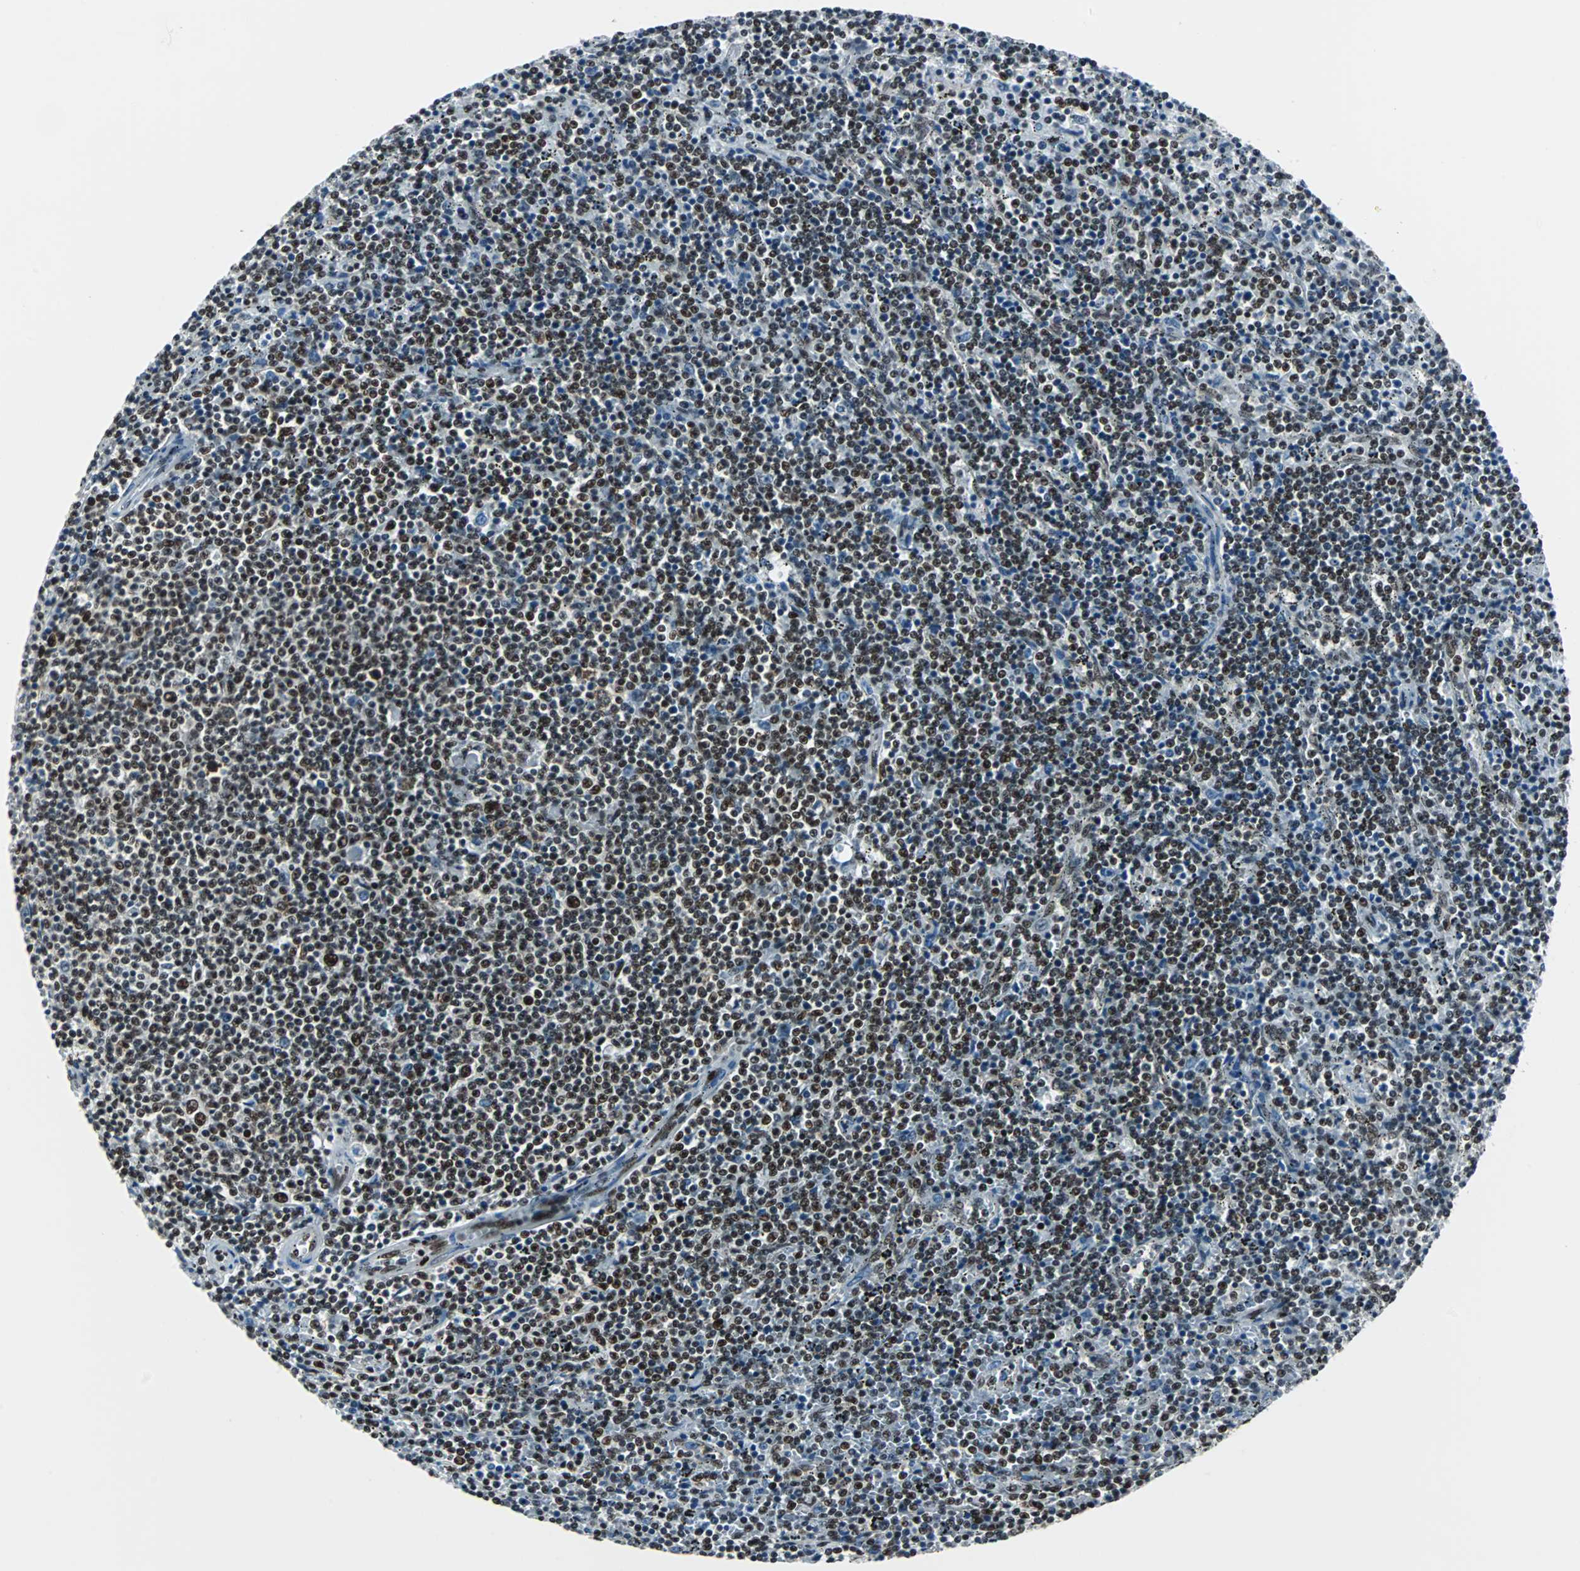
{"staining": {"intensity": "strong", "quantity": ">75%", "location": "nuclear"}, "tissue": "lymphoma", "cell_type": "Tumor cells", "image_type": "cancer", "snomed": [{"axis": "morphology", "description": "Malignant lymphoma, non-Hodgkin's type, Low grade"}, {"axis": "topography", "description": "Spleen"}], "caption": "Brown immunohistochemical staining in human low-grade malignant lymphoma, non-Hodgkin's type exhibits strong nuclear expression in approximately >75% of tumor cells.", "gene": "MEF2D", "patient": {"sex": "female", "age": 50}}